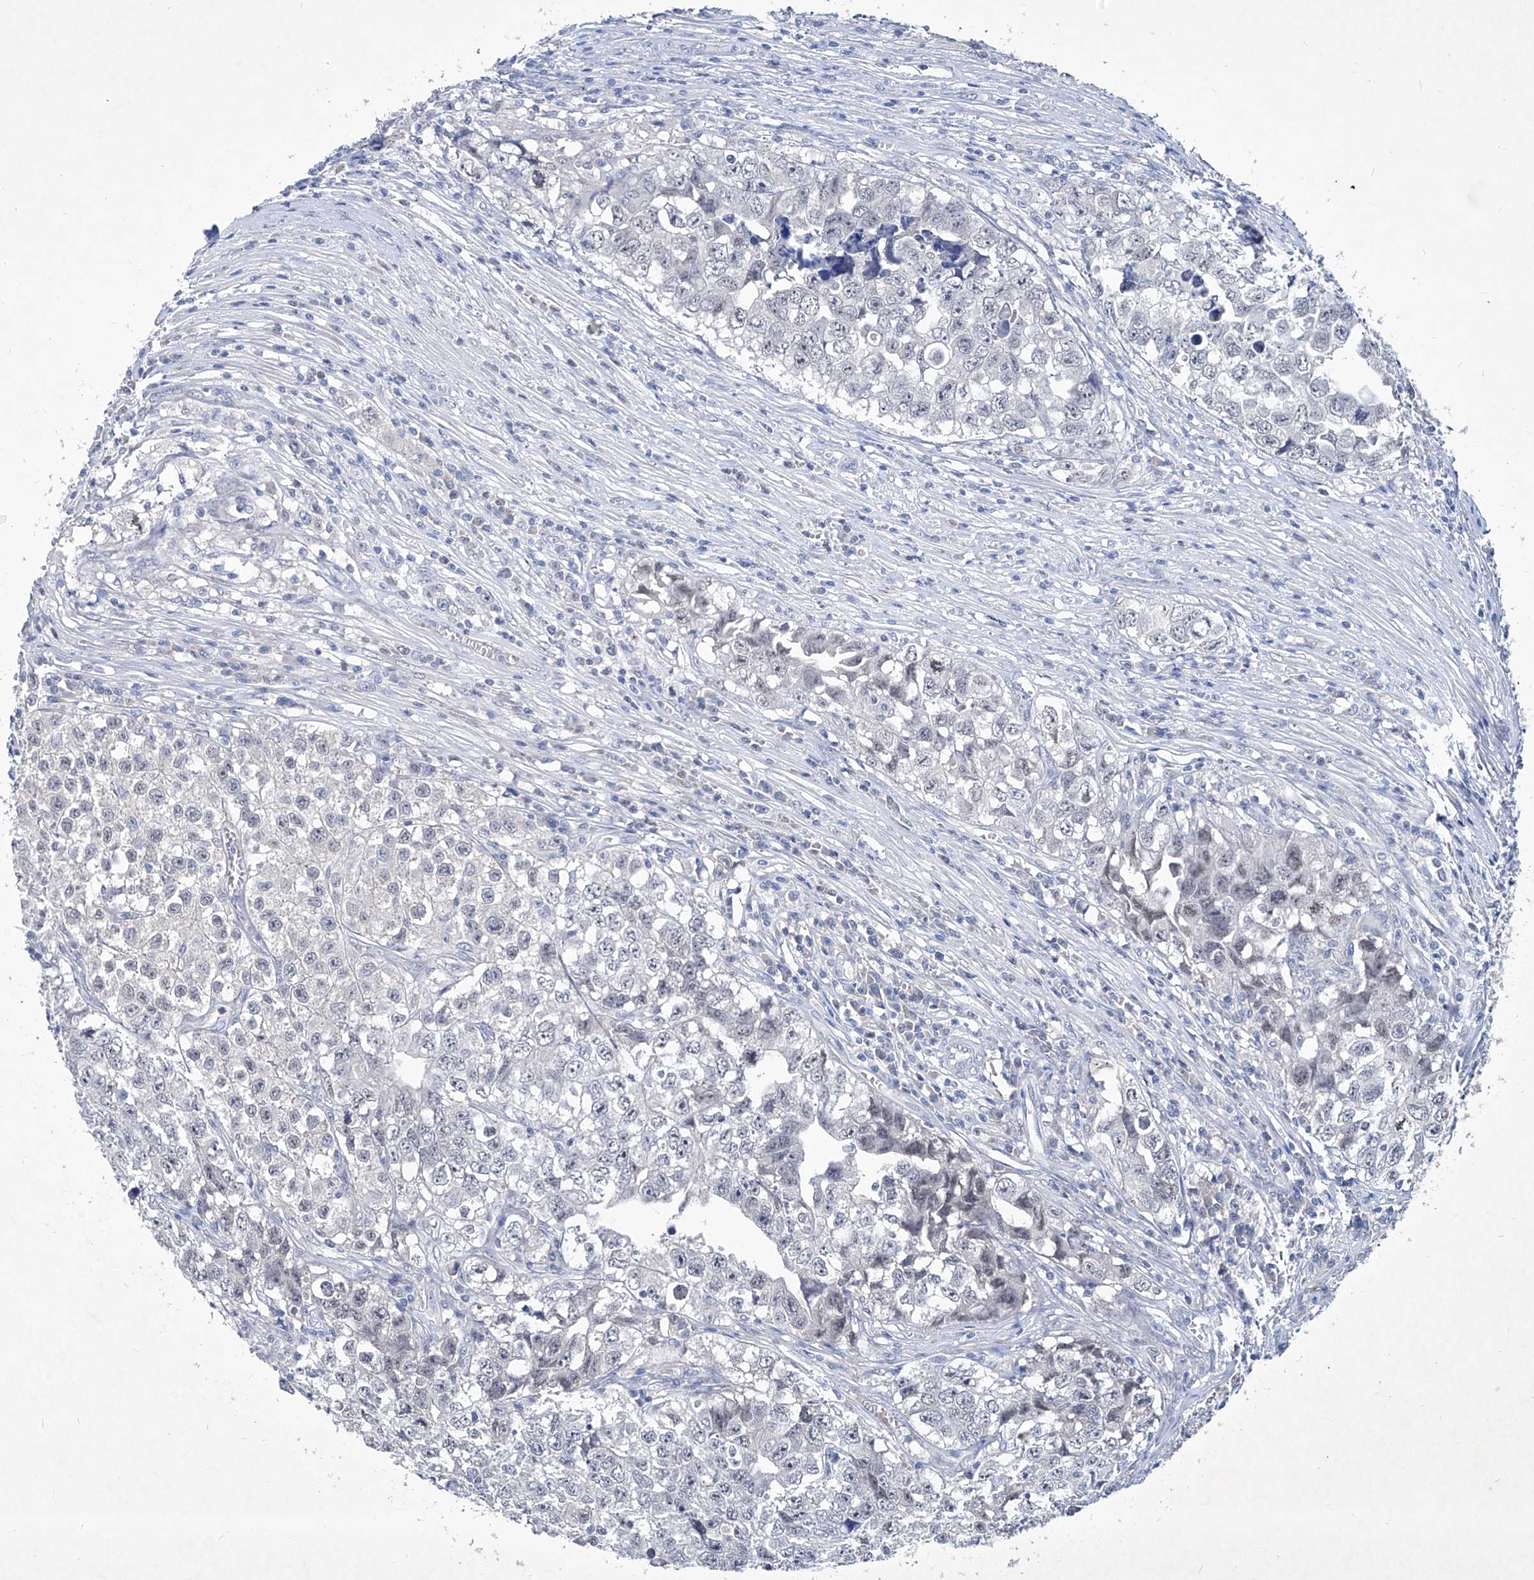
{"staining": {"intensity": "negative", "quantity": "none", "location": "none"}, "tissue": "testis cancer", "cell_type": "Tumor cells", "image_type": "cancer", "snomed": [{"axis": "morphology", "description": "Seminoma, NOS"}, {"axis": "morphology", "description": "Carcinoma, Embryonal, NOS"}, {"axis": "topography", "description": "Testis"}], "caption": "This is a micrograph of IHC staining of testis cancer, which shows no staining in tumor cells.", "gene": "KLHL17", "patient": {"sex": "male", "age": 43}}